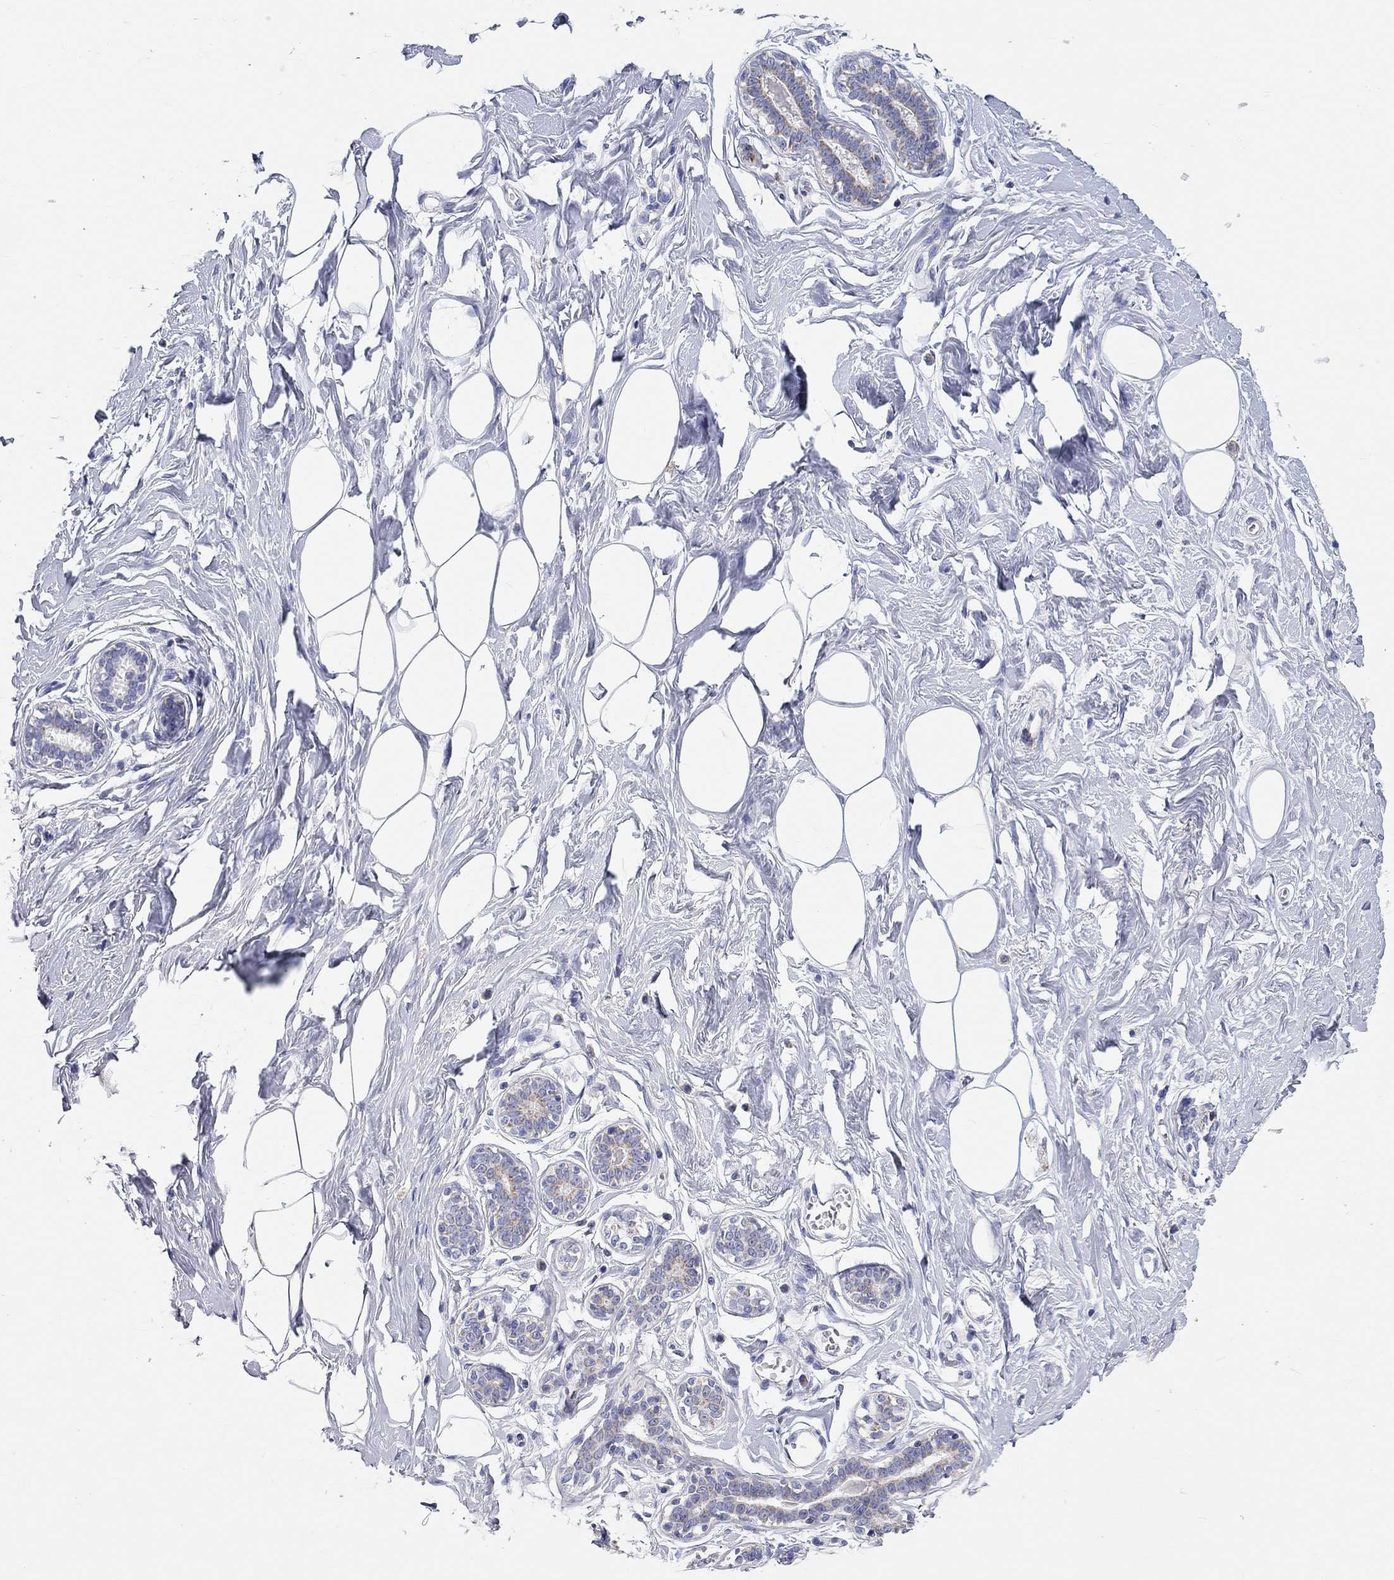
{"staining": {"intensity": "negative", "quantity": "none", "location": "none"}, "tissue": "breast", "cell_type": "Adipocytes", "image_type": "normal", "snomed": [{"axis": "morphology", "description": "Normal tissue, NOS"}, {"axis": "morphology", "description": "Lobular carcinoma, in situ"}, {"axis": "topography", "description": "Breast"}], "caption": "The image reveals no staining of adipocytes in normal breast. (DAB IHC visualized using brightfield microscopy, high magnification).", "gene": "RCAN1", "patient": {"sex": "female", "age": 35}}